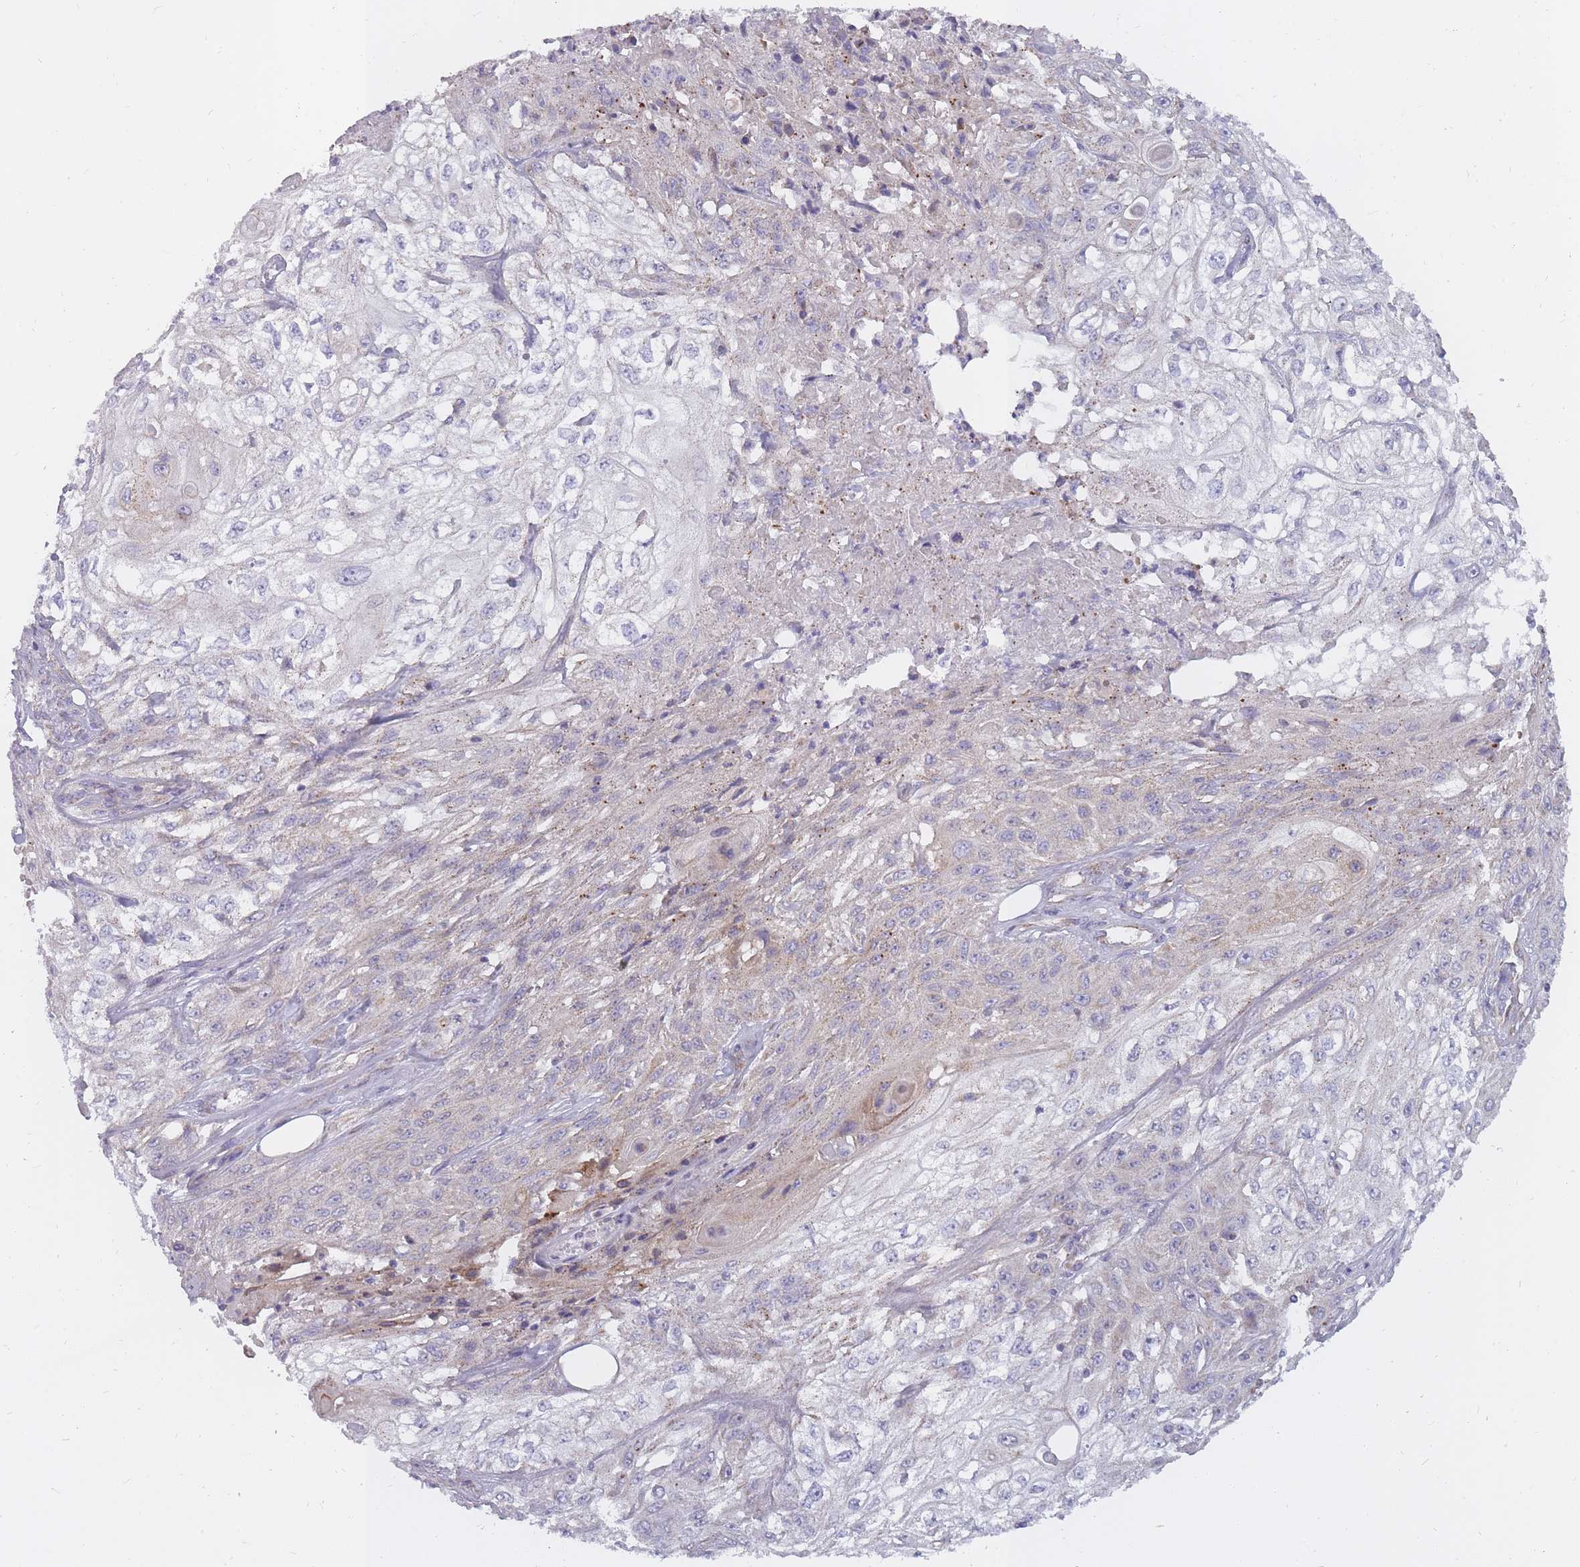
{"staining": {"intensity": "negative", "quantity": "none", "location": "none"}, "tissue": "skin cancer", "cell_type": "Tumor cells", "image_type": "cancer", "snomed": [{"axis": "morphology", "description": "Squamous cell carcinoma, NOS"}, {"axis": "morphology", "description": "Squamous cell carcinoma, metastatic, NOS"}, {"axis": "topography", "description": "Skin"}, {"axis": "topography", "description": "Lymph node"}], "caption": "Metastatic squamous cell carcinoma (skin) was stained to show a protein in brown. There is no significant staining in tumor cells. (DAB (3,3'-diaminobenzidine) immunohistochemistry (IHC) with hematoxylin counter stain).", "gene": "ALKBH4", "patient": {"sex": "male", "age": 75}}